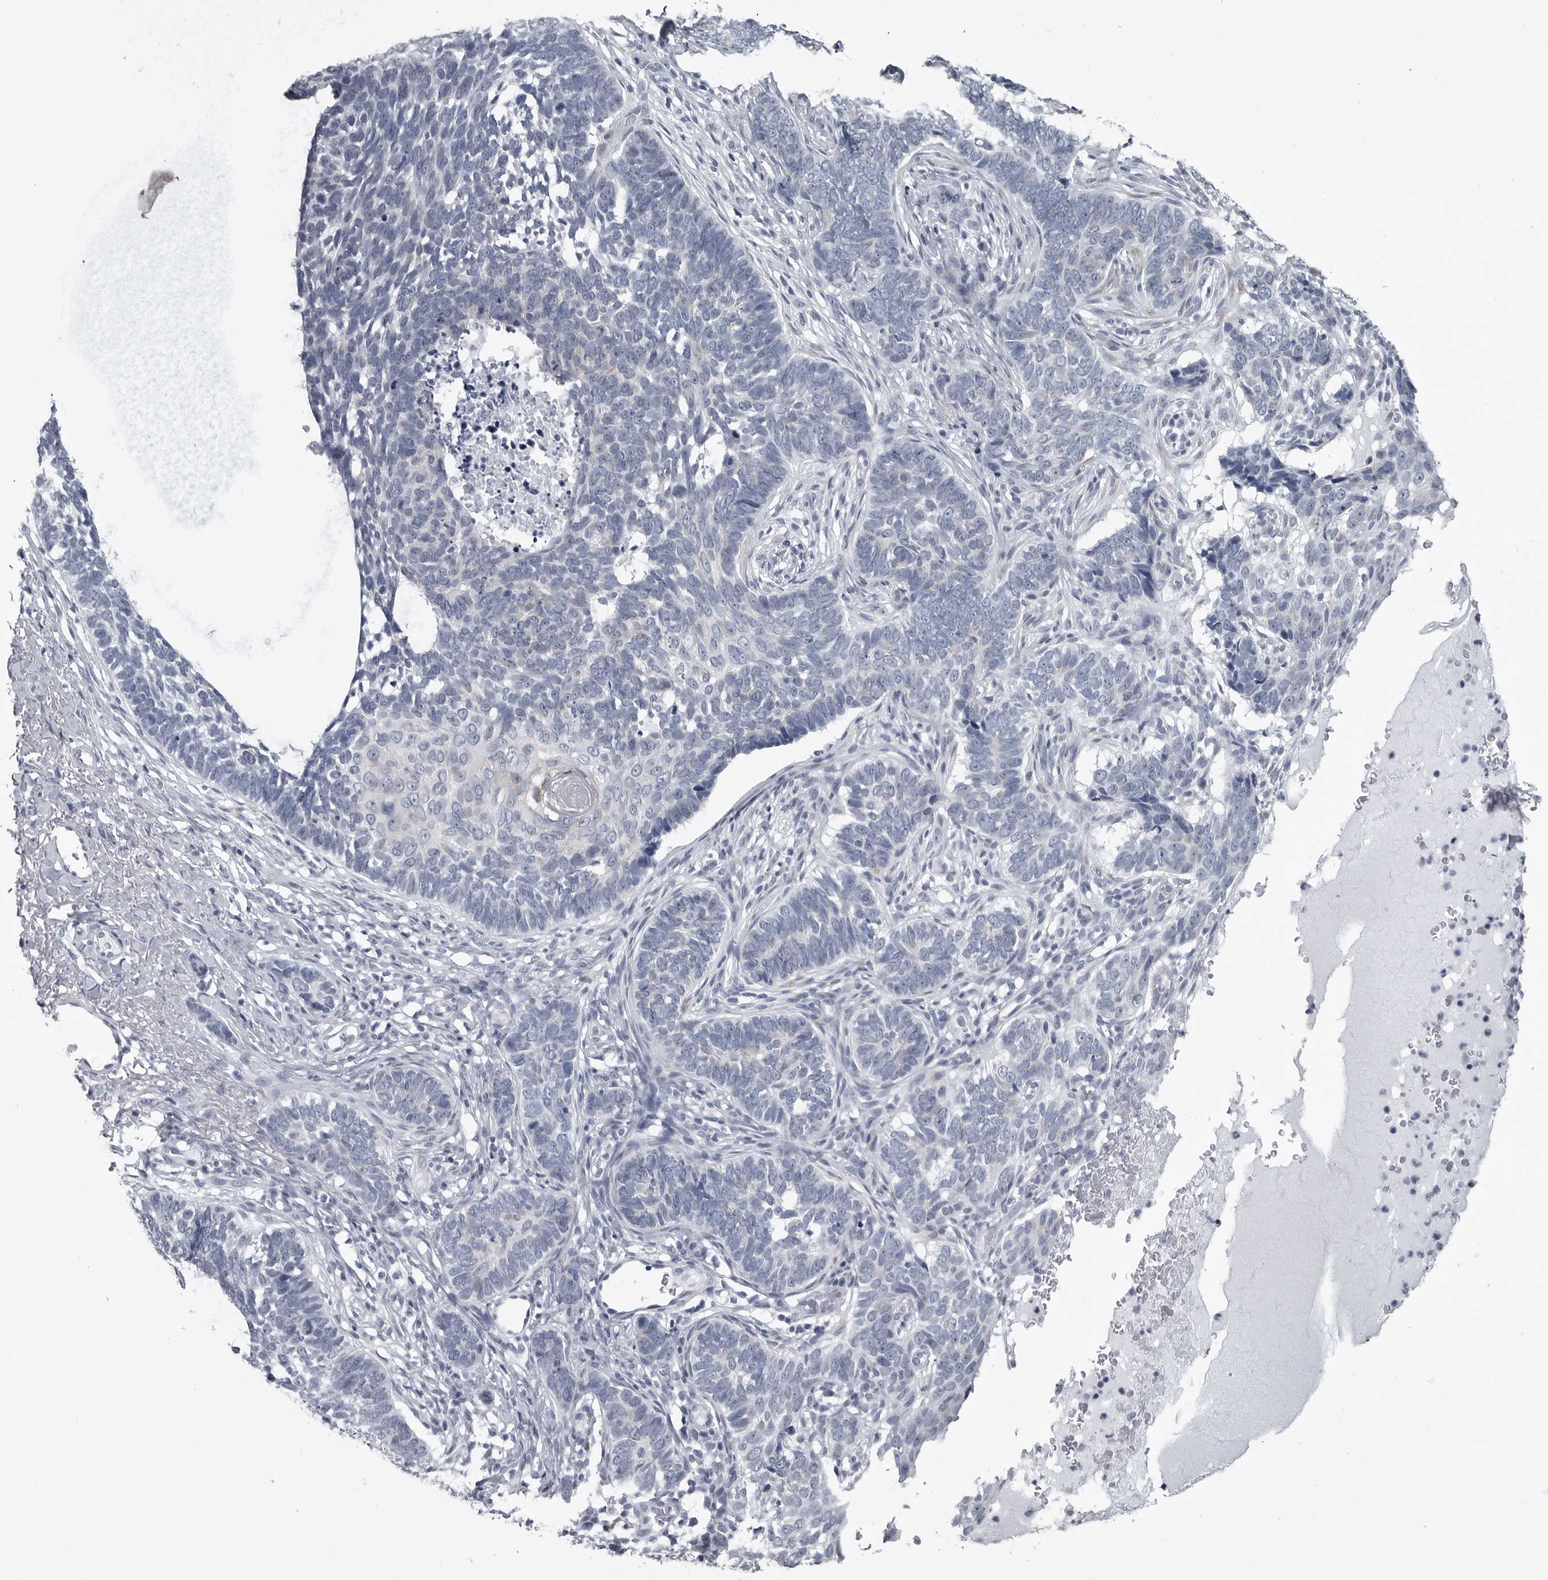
{"staining": {"intensity": "negative", "quantity": "none", "location": "none"}, "tissue": "skin cancer", "cell_type": "Tumor cells", "image_type": "cancer", "snomed": [{"axis": "morphology", "description": "Normal tissue, NOS"}, {"axis": "morphology", "description": "Basal cell carcinoma"}, {"axis": "topography", "description": "Skin"}], "caption": "High magnification brightfield microscopy of skin cancer stained with DAB (brown) and counterstained with hematoxylin (blue): tumor cells show no significant expression. (Brightfield microscopy of DAB (3,3'-diaminobenzidine) immunohistochemistry at high magnification).", "gene": "MYOC", "patient": {"sex": "male", "age": 77}}